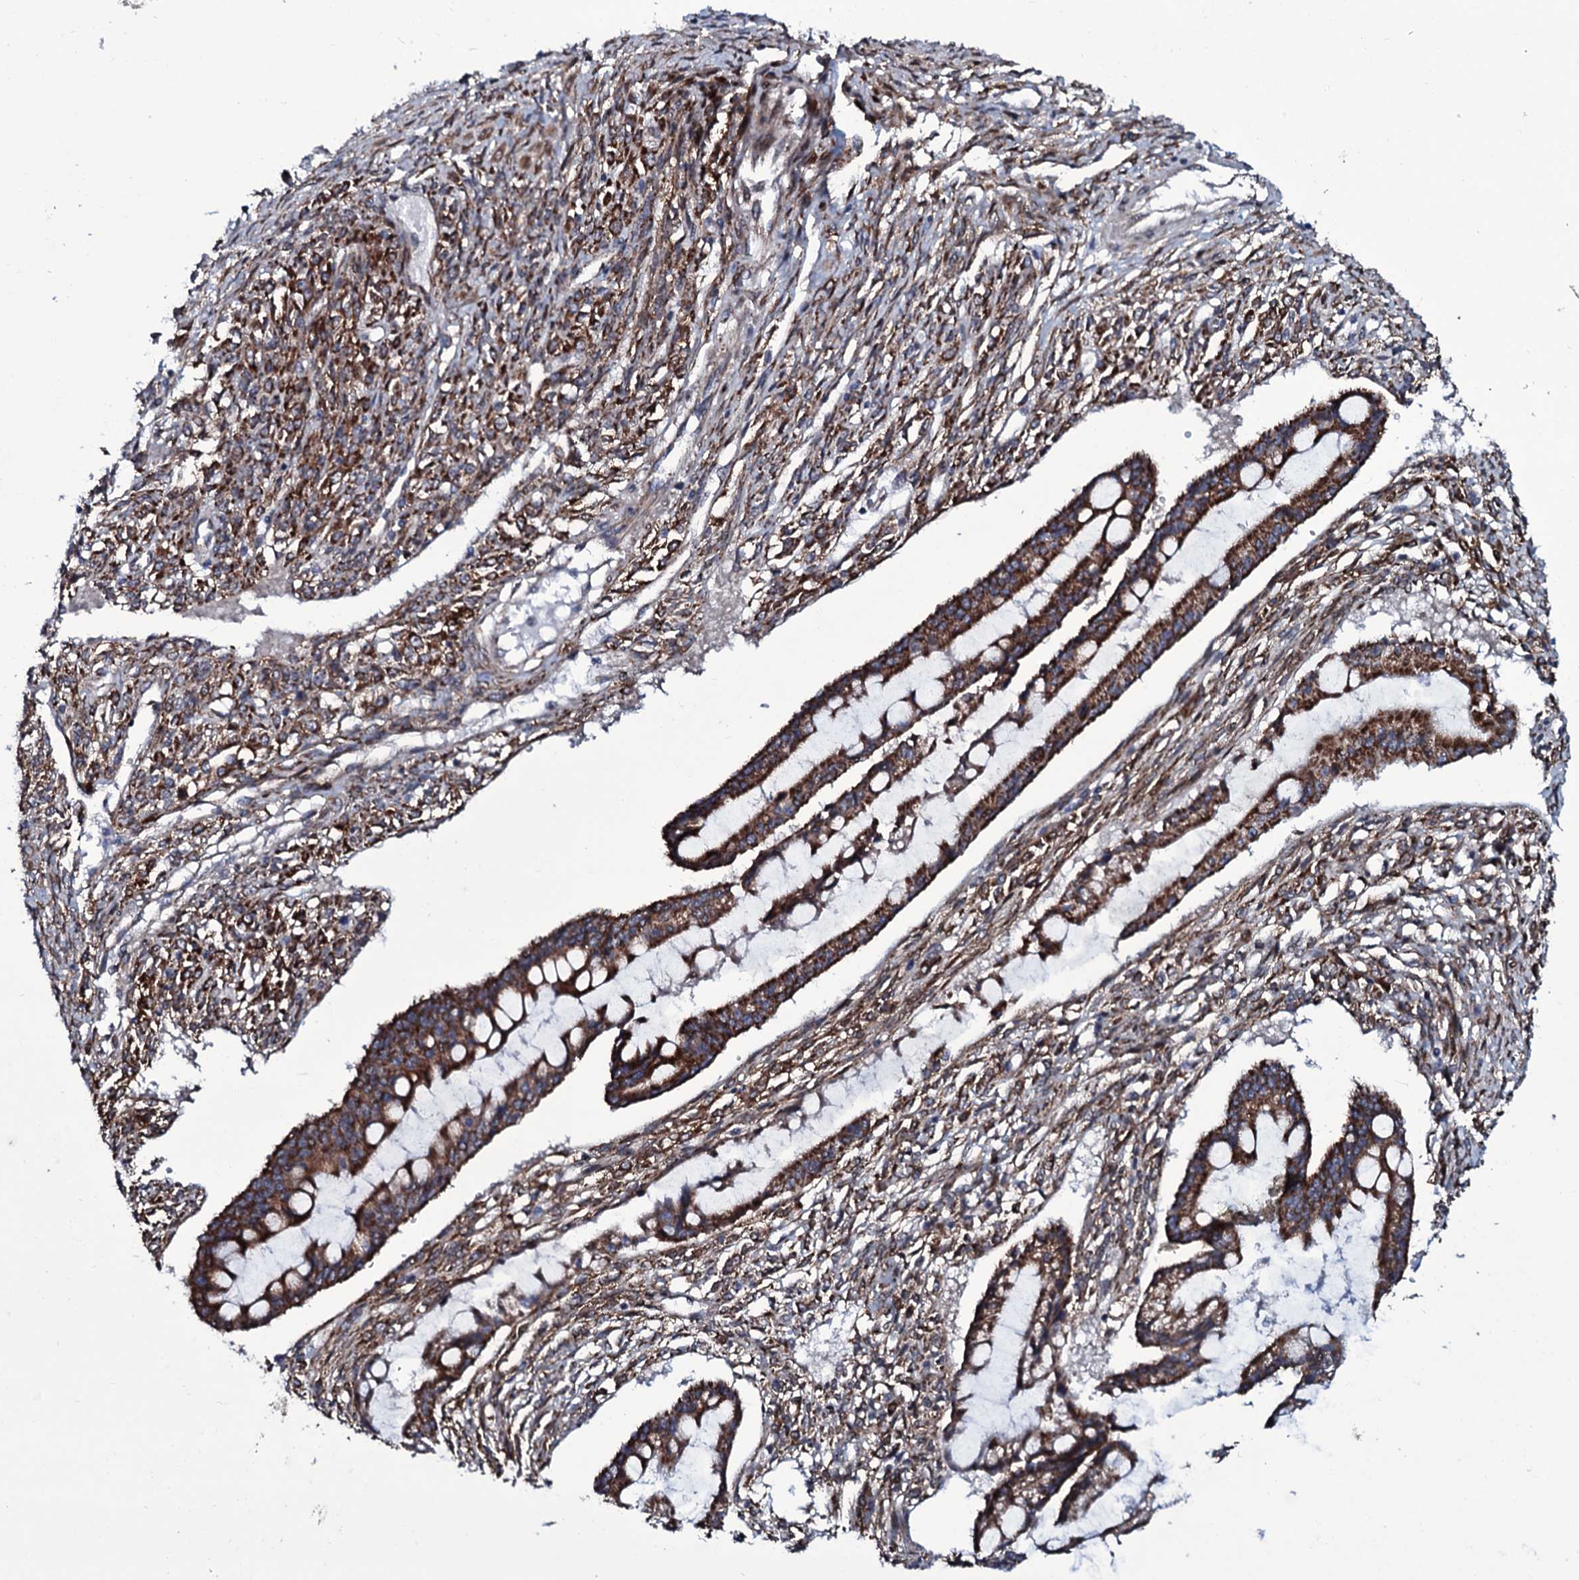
{"staining": {"intensity": "strong", "quantity": ">75%", "location": "cytoplasmic/membranous"}, "tissue": "ovarian cancer", "cell_type": "Tumor cells", "image_type": "cancer", "snomed": [{"axis": "morphology", "description": "Cystadenocarcinoma, mucinous, NOS"}, {"axis": "topography", "description": "Ovary"}], "caption": "Immunohistochemical staining of human mucinous cystadenocarcinoma (ovarian) demonstrates high levels of strong cytoplasmic/membranous protein positivity in about >75% of tumor cells.", "gene": "WIPF3", "patient": {"sex": "female", "age": 73}}